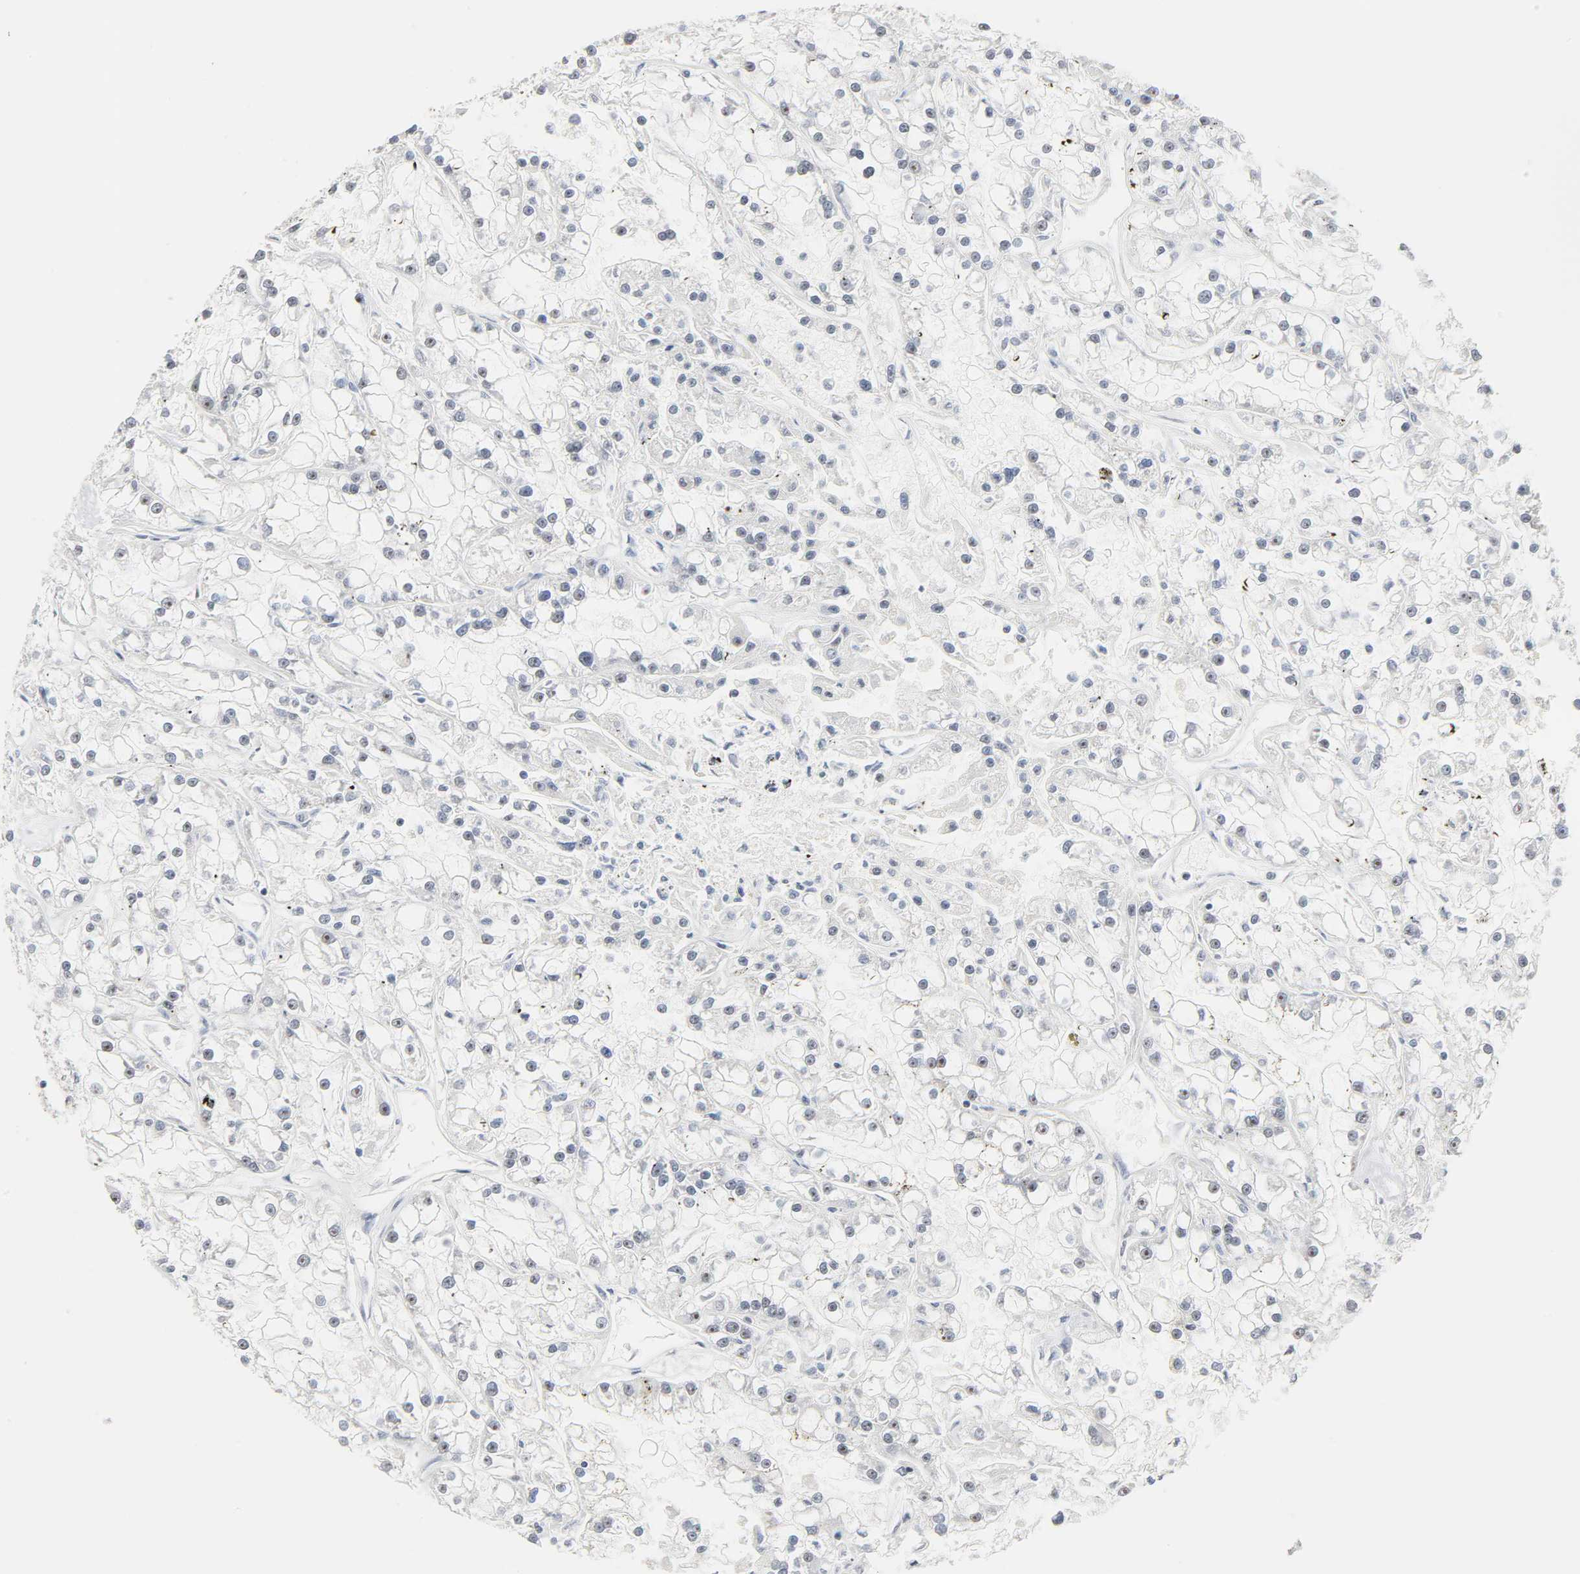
{"staining": {"intensity": "negative", "quantity": "none", "location": "none"}, "tissue": "renal cancer", "cell_type": "Tumor cells", "image_type": "cancer", "snomed": [{"axis": "morphology", "description": "Adenocarcinoma, NOS"}, {"axis": "topography", "description": "Kidney"}], "caption": "The histopathology image exhibits no staining of tumor cells in renal cancer (adenocarcinoma). (Stains: DAB immunohistochemistry with hematoxylin counter stain, Microscopy: brightfield microscopy at high magnification).", "gene": "ACSS2", "patient": {"sex": "female", "age": 52}}